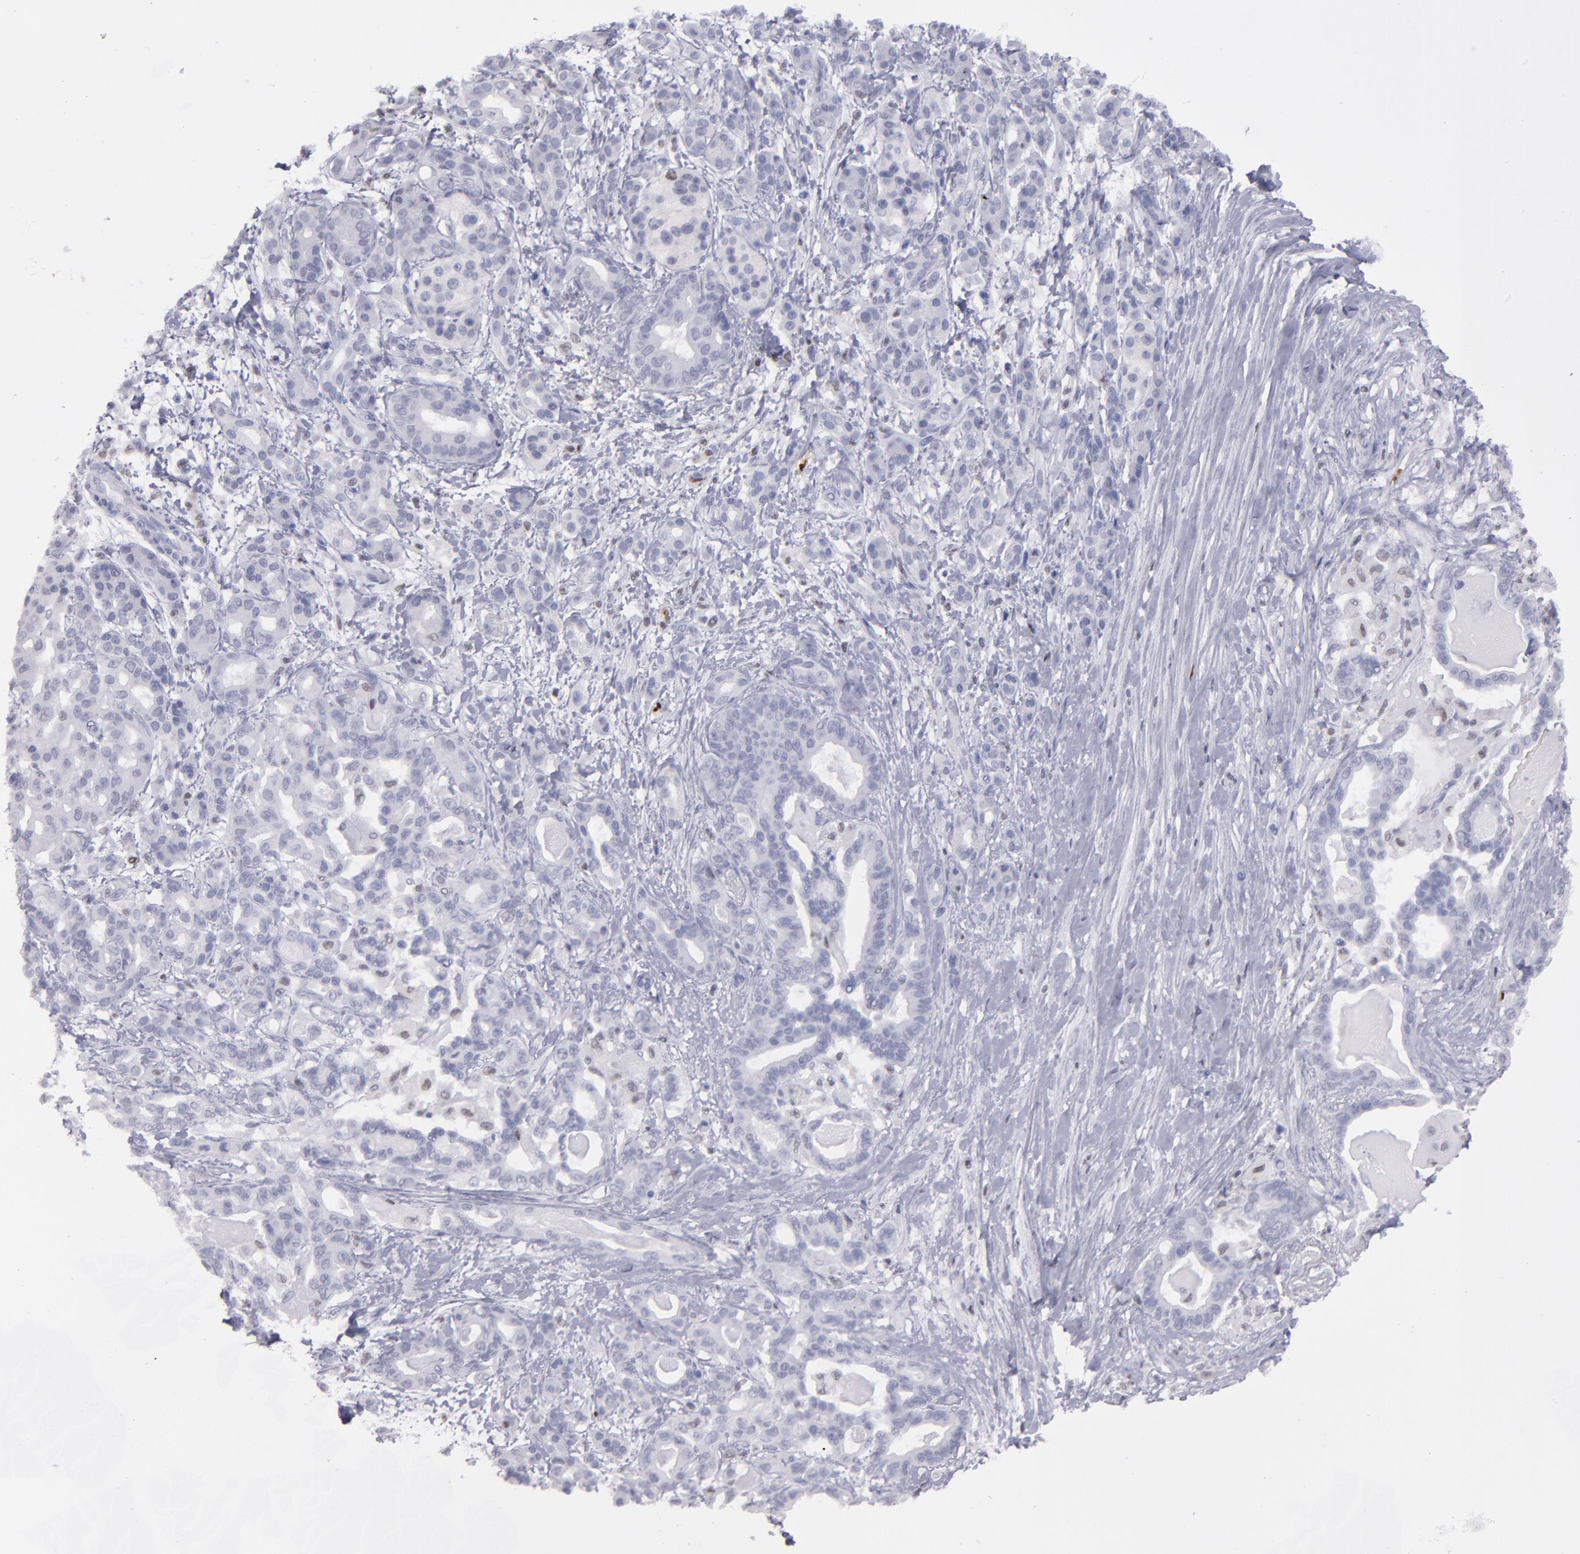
{"staining": {"intensity": "weak", "quantity": "<25%", "location": "nuclear"}, "tissue": "pancreatic cancer", "cell_type": "Tumor cells", "image_type": "cancer", "snomed": [{"axis": "morphology", "description": "Adenocarcinoma, NOS"}, {"axis": "topography", "description": "Pancreas"}], "caption": "Tumor cells show no significant positivity in pancreatic cancer.", "gene": "IRF8", "patient": {"sex": "male", "age": 63}}